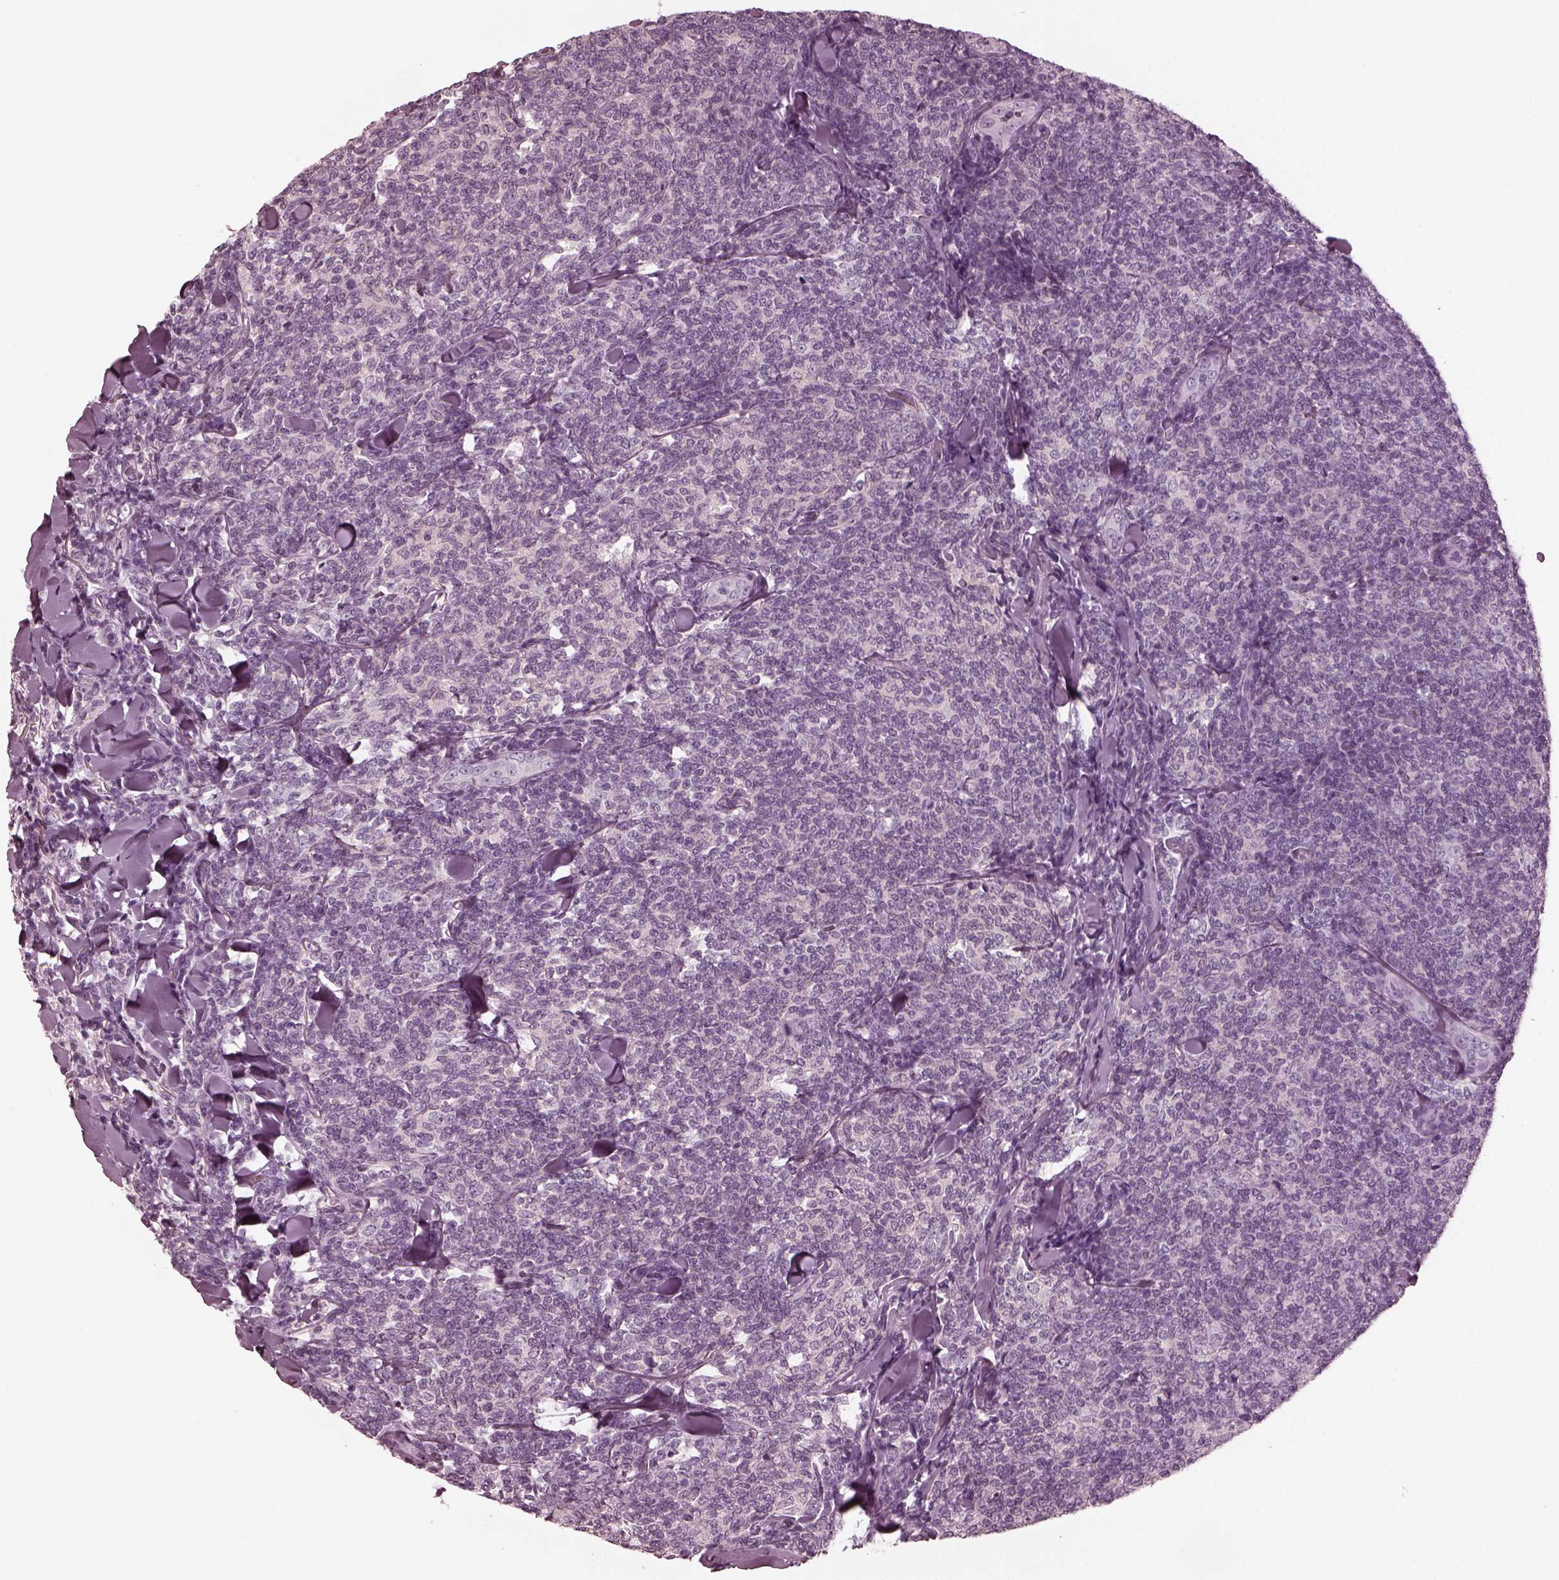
{"staining": {"intensity": "negative", "quantity": "none", "location": "none"}, "tissue": "lymphoma", "cell_type": "Tumor cells", "image_type": "cancer", "snomed": [{"axis": "morphology", "description": "Malignant lymphoma, non-Hodgkin's type, Low grade"}, {"axis": "topography", "description": "Lymph node"}], "caption": "Immunohistochemistry histopathology image of neoplastic tissue: human lymphoma stained with DAB reveals no significant protein staining in tumor cells.", "gene": "GRM6", "patient": {"sex": "female", "age": 56}}